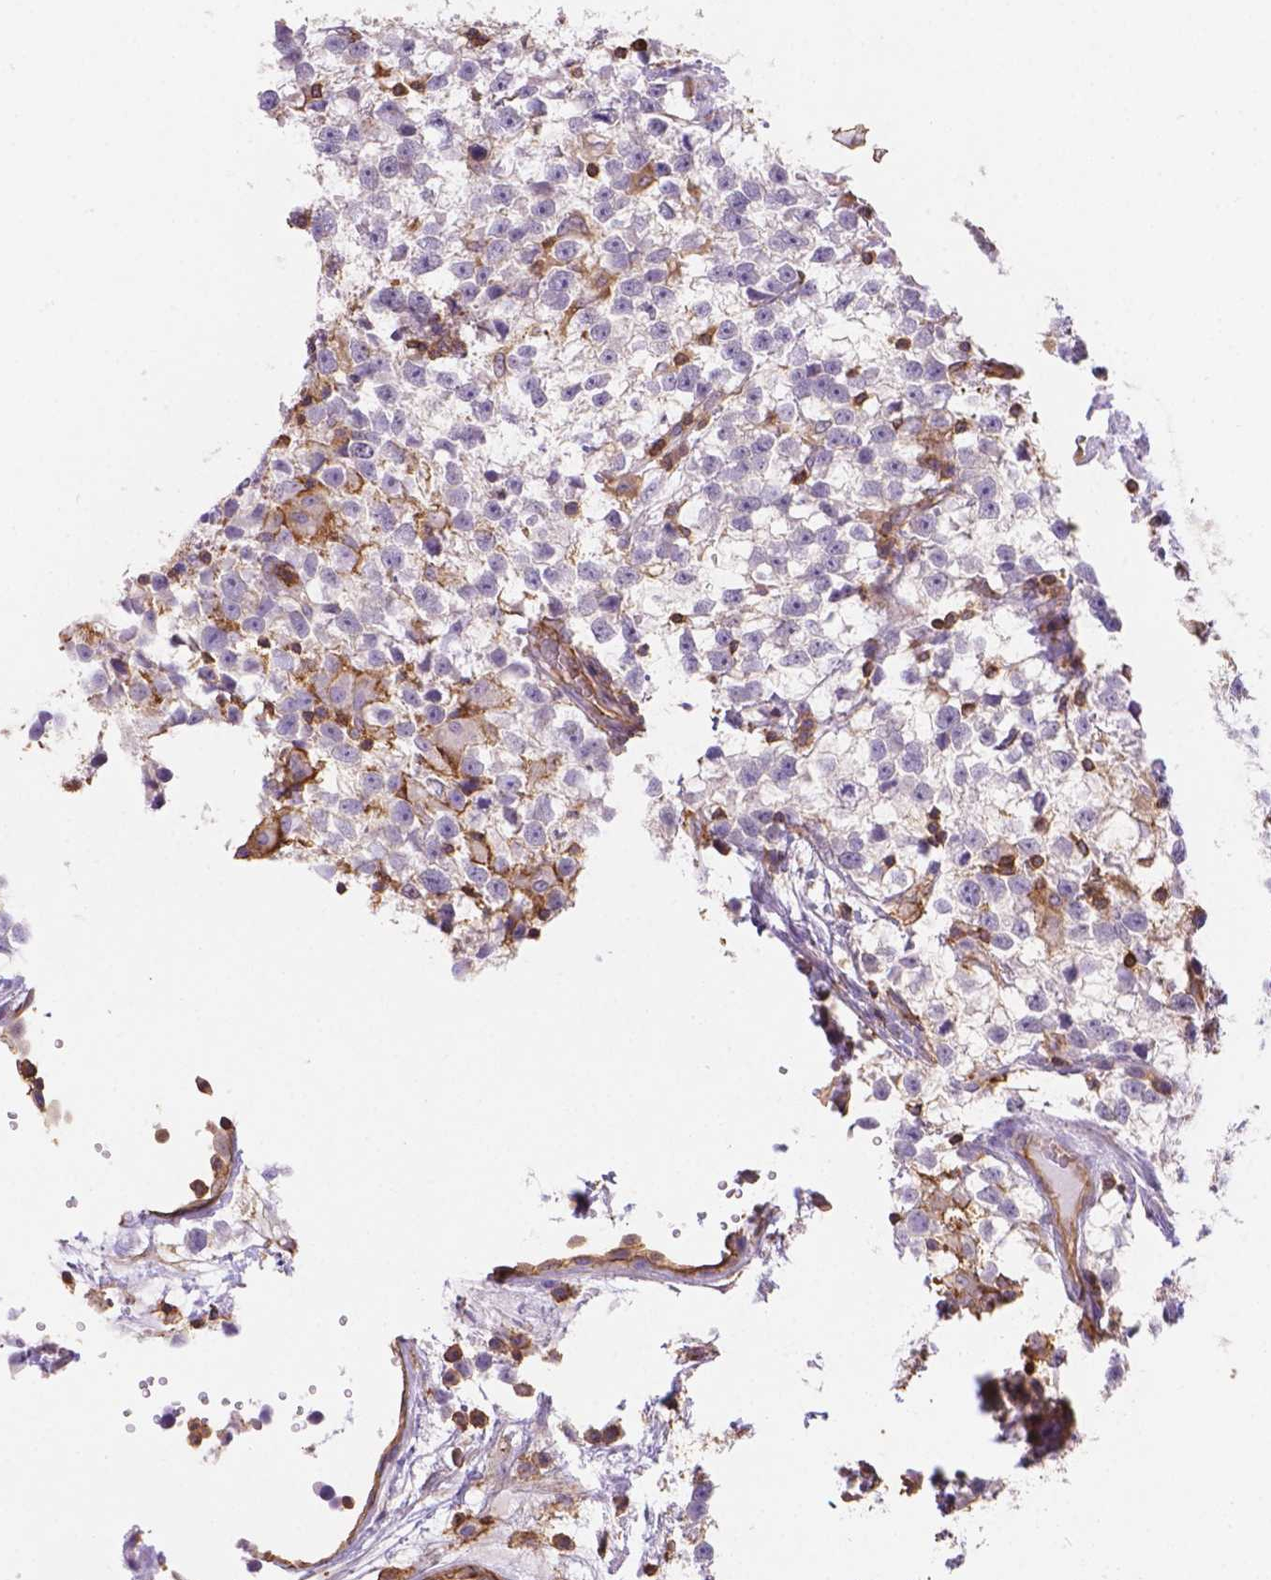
{"staining": {"intensity": "negative", "quantity": "none", "location": "none"}, "tissue": "testis cancer", "cell_type": "Tumor cells", "image_type": "cancer", "snomed": [{"axis": "morphology", "description": "Seminoma, NOS"}, {"axis": "topography", "description": "Testis"}], "caption": "Immunohistochemistry histopathology image of neoplastic tissue: testis cancer stained with DAB exhibits no significant protein positivity in tumor cells.", "gene": "DMWD", "patient": {"sex": "male", "age": 31}}